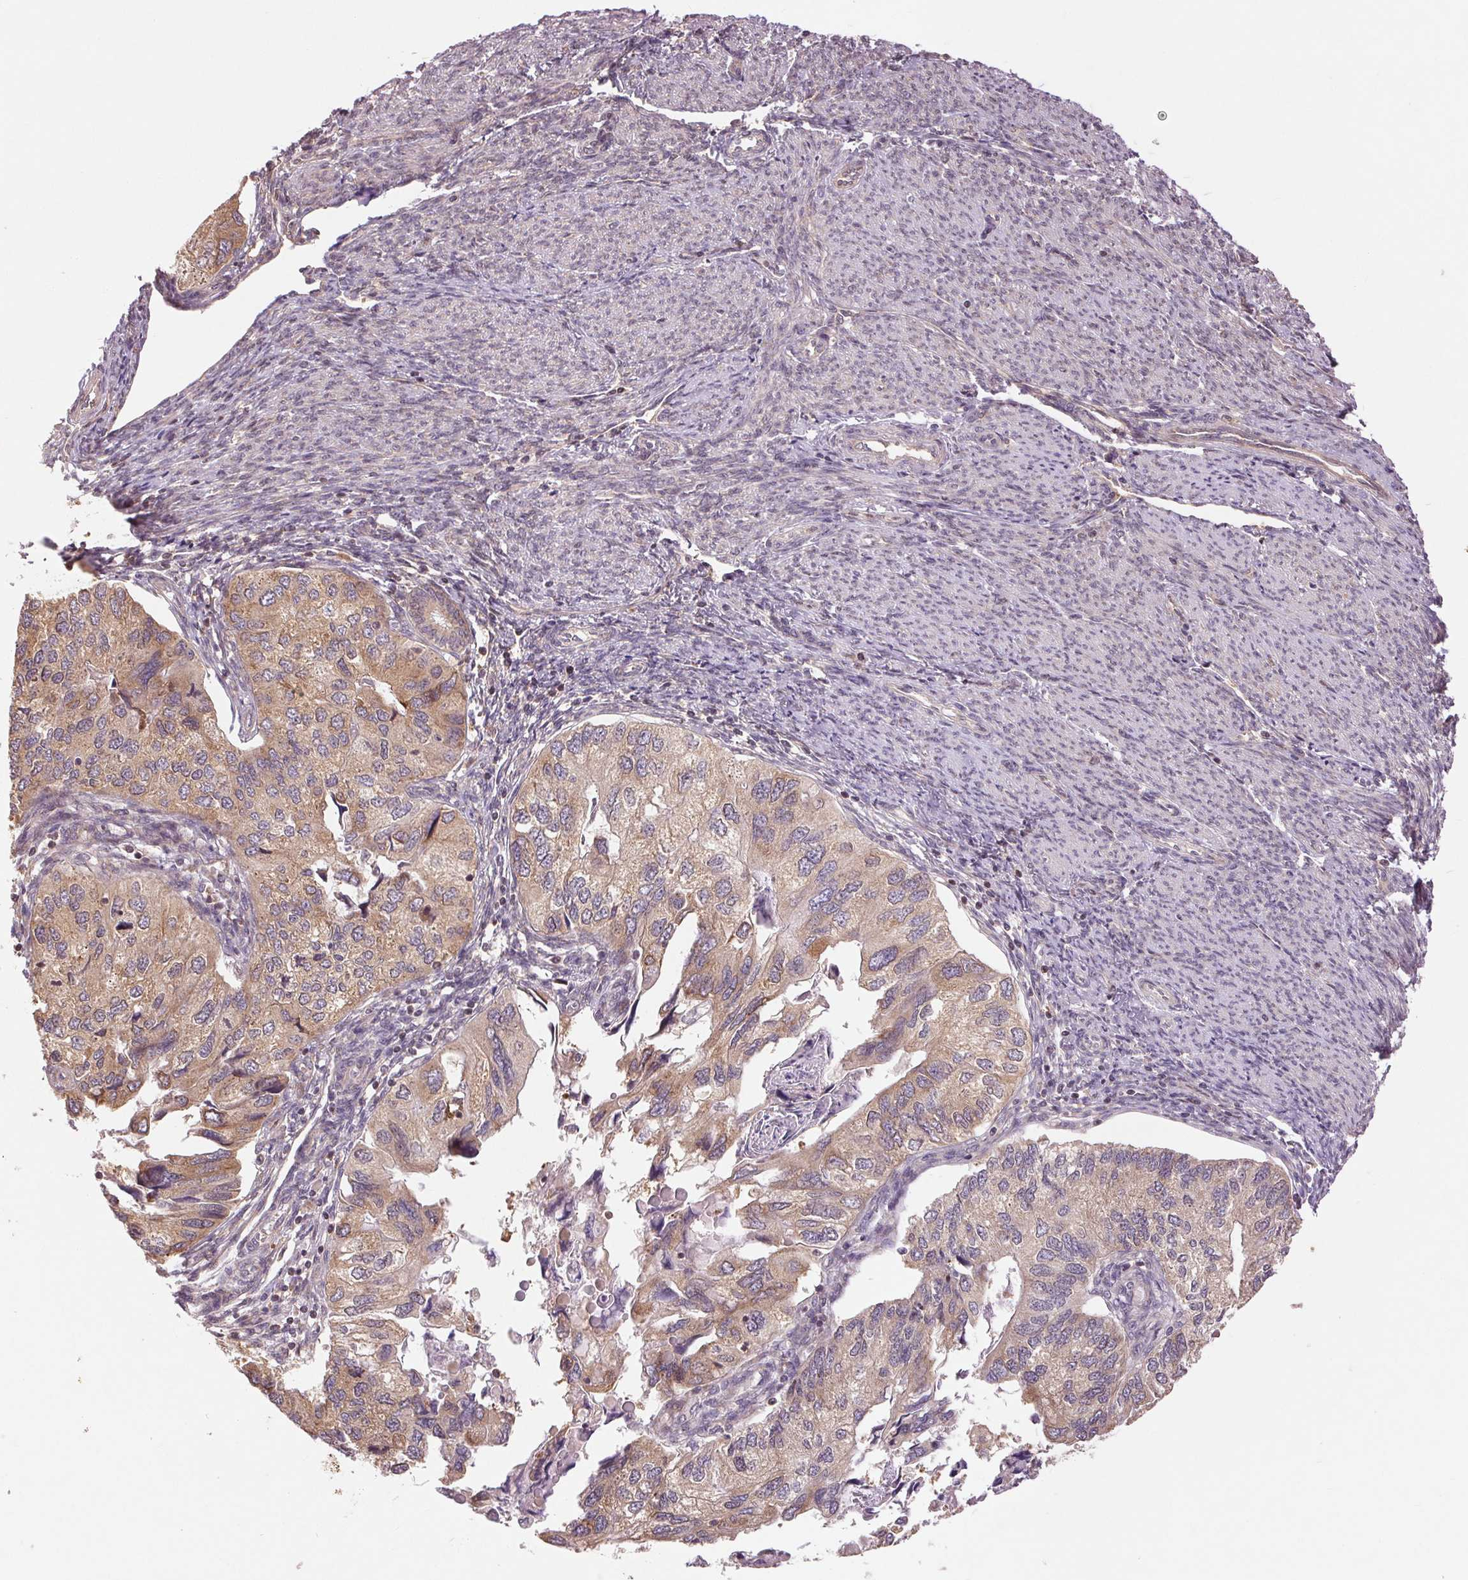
{"staining": {"intensity": "weak", "quantity": "25%-75%", "location": "cytoplasmic/membranous"}, "tissue": "endometrial cancer", "cell_type": "Tumor cells", "image_type": "cancer", "snomed": [{"axis": "morphology", "description": "Carcinoma, NOS"}, {"axis": "topography", "description": "Uterus"}], "caption": "A high-resolution micrograph shows IHC staining of endometrial cancer (carcinoma), which shows weak cytoplasmic/membranous positivity in about 25%-75% of tumor cells. Ihc stains the protein in brown and the nuclei are stained blue.", "gene": "BTF3L4", "patient": {"sex": "female", "age": 76}}